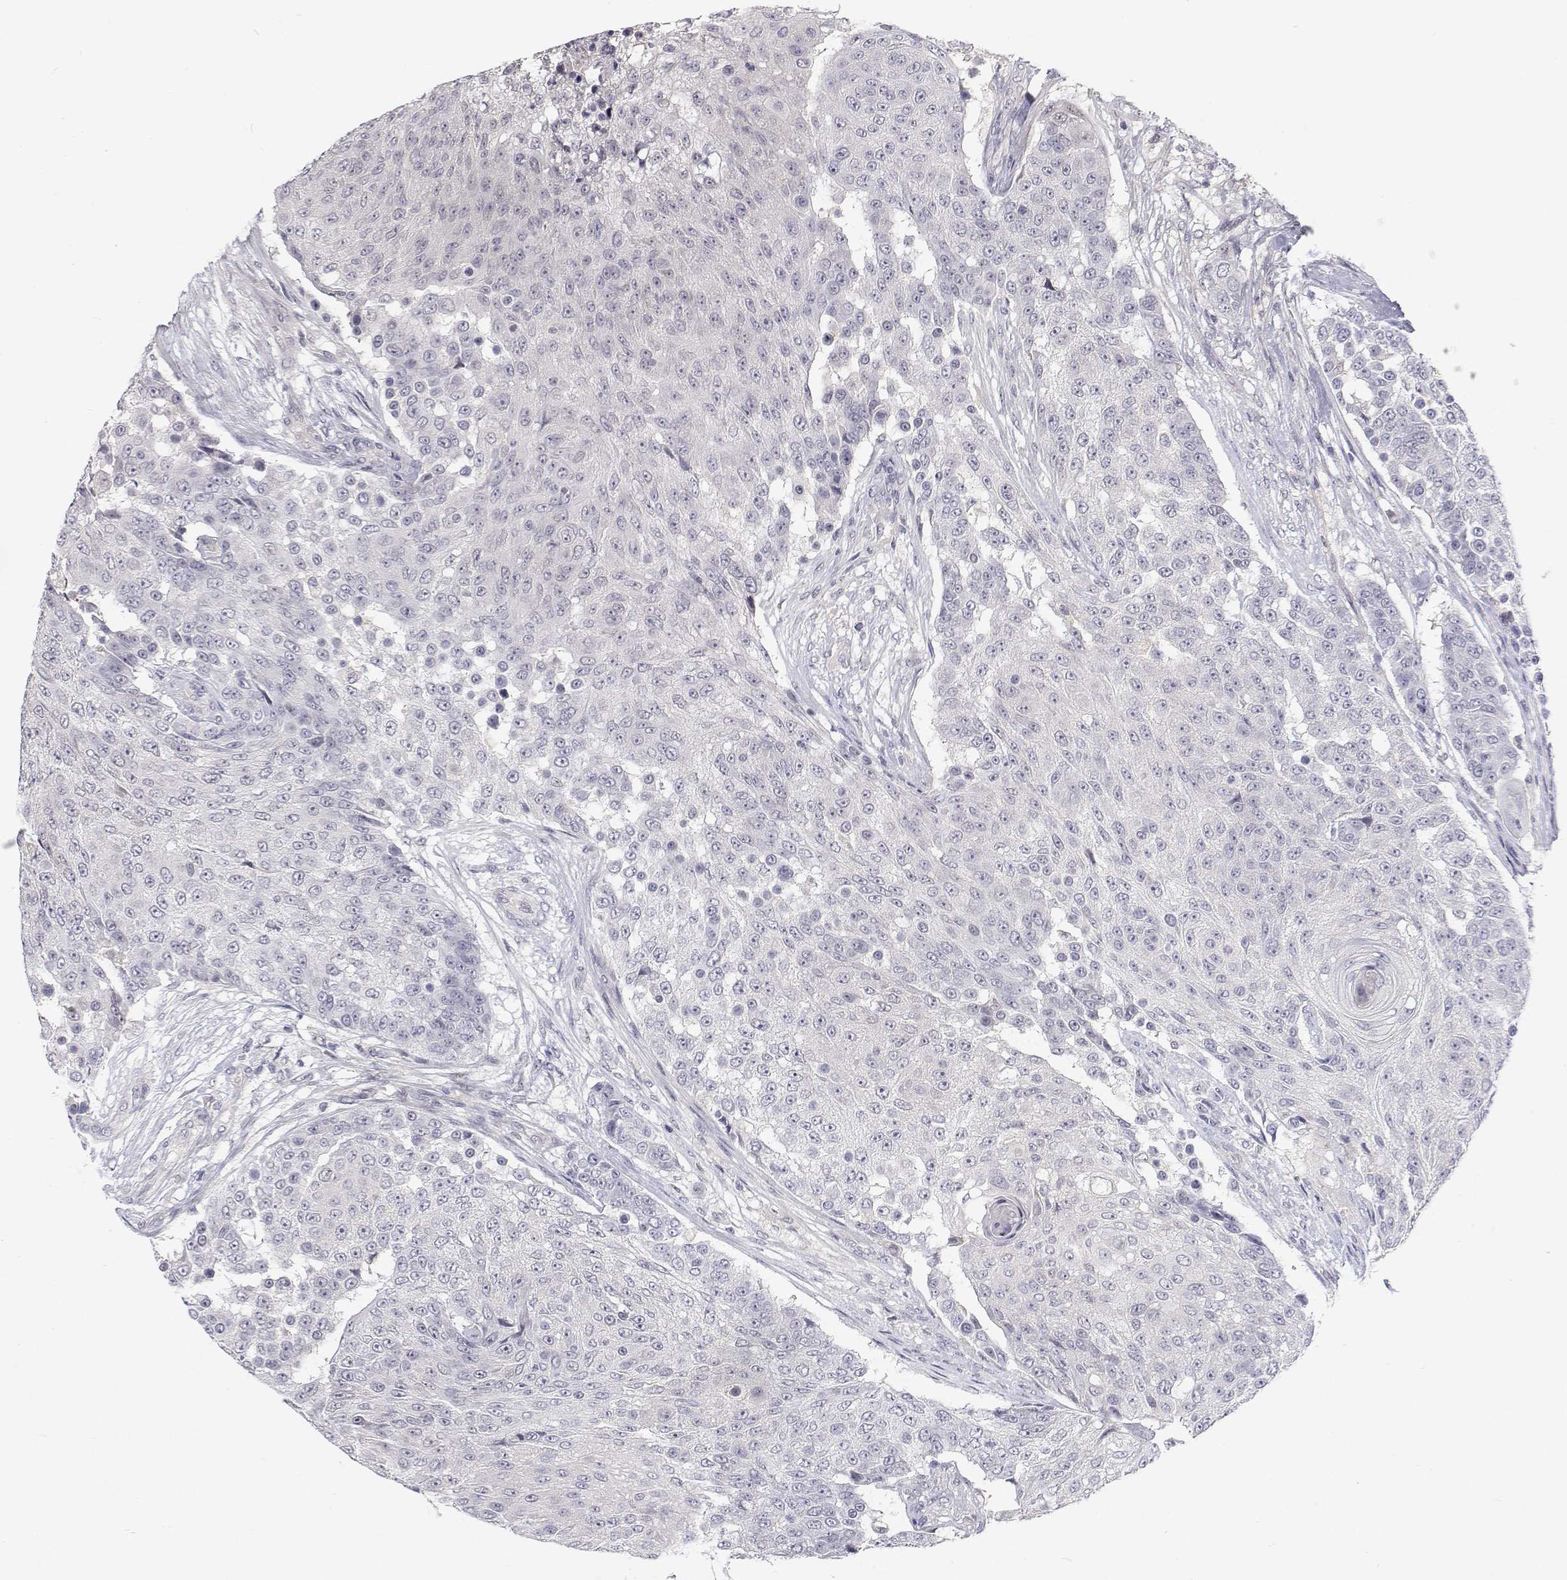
{"staining": {"intensity": "negative", "quantity": "none", "location": "none"}, "tissue": "urothelial cancer", "cell_type": "Tumor cells", "image_type": "cancer", "snomed": [{"axis": "morphology", "description": "Urothelial carcinoma, High grade"}, {"axis": "topography", "description": "Urinary bladder"}], "caption": "DAB (3,3'-diaminobenzidine) immunohistochemical staining of human high-grade urothelial carcinoma exhibits no significant positivity in tumor cells.", "gene": "MYPN", "patient": {"sex": "female", "age": 63}}